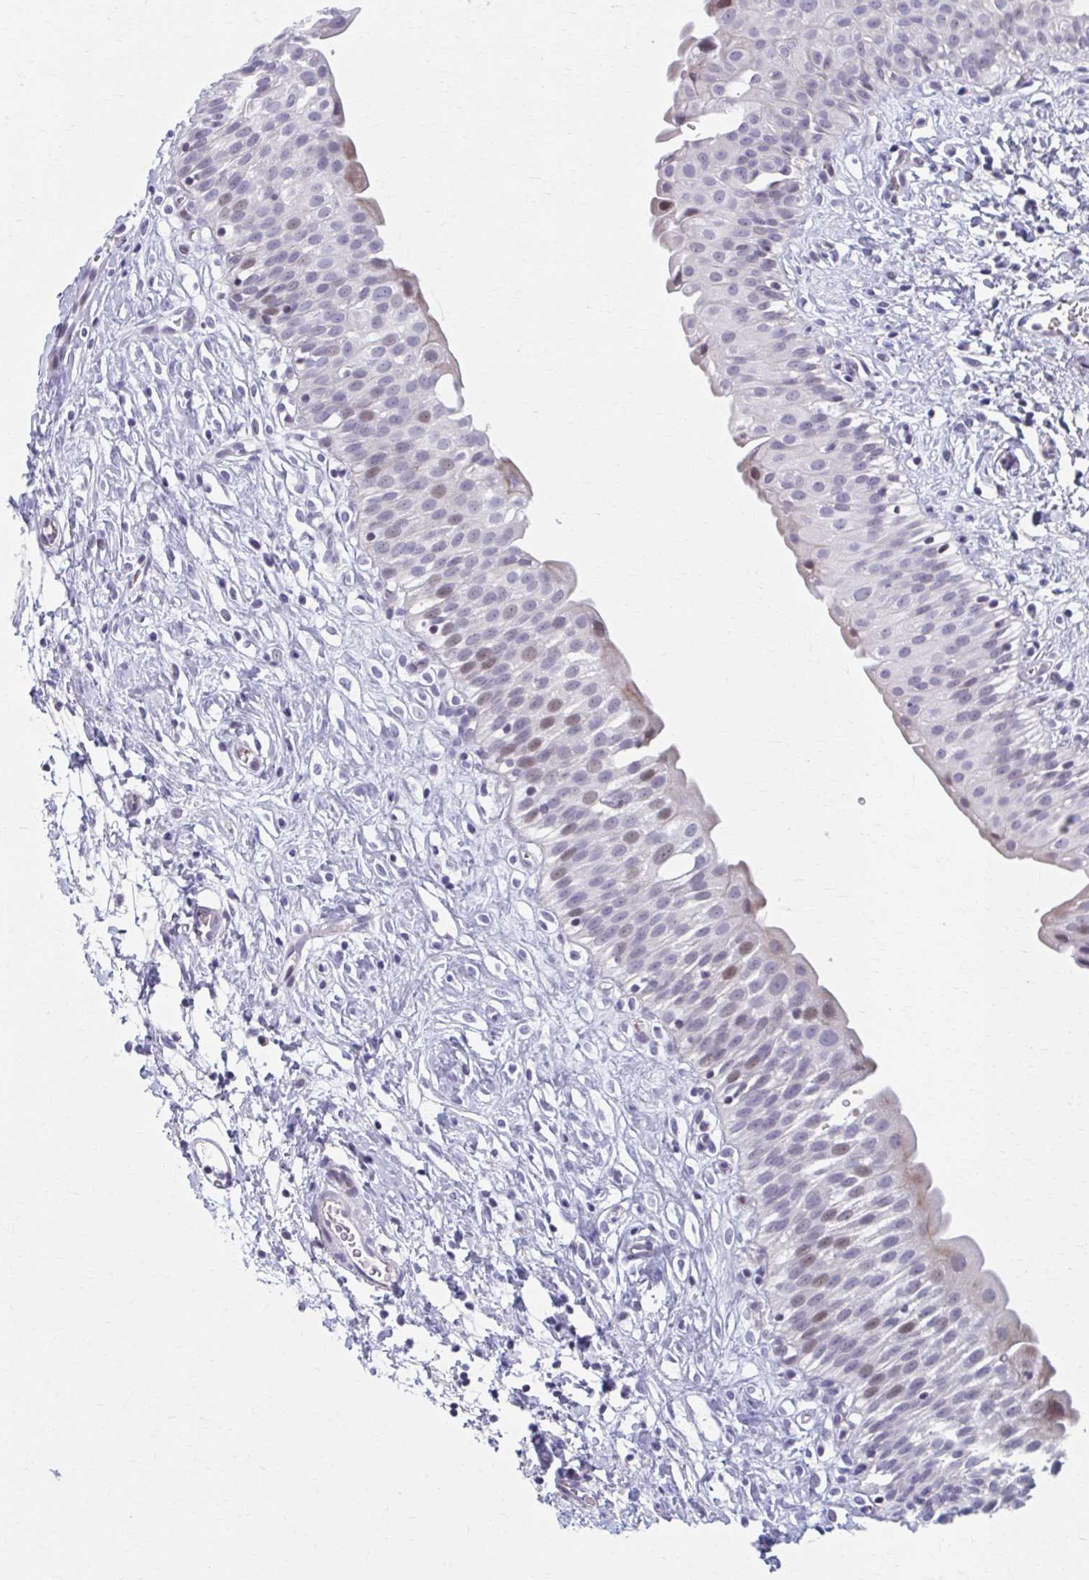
{"staining": {"intensity": "weak", "quantity": "25%-75%", "location": "nuclear"}, "tissue": "urinary bladder", "cell_type": "Urothelial cells", "image_type": "normal", "snomed": [{"axis": "morphology", "description": "Normal tissue, NOS"}, {"axis": "topography", "description": "Urinary bladder"}], "caption": "Urinary bladder stained for a protein (brown) reveals weak nuclear positive staining in about 25%-75% of urothelial cells.", "gene": "ABHD16B", "patient": {"sex": "male", "age": 51}}